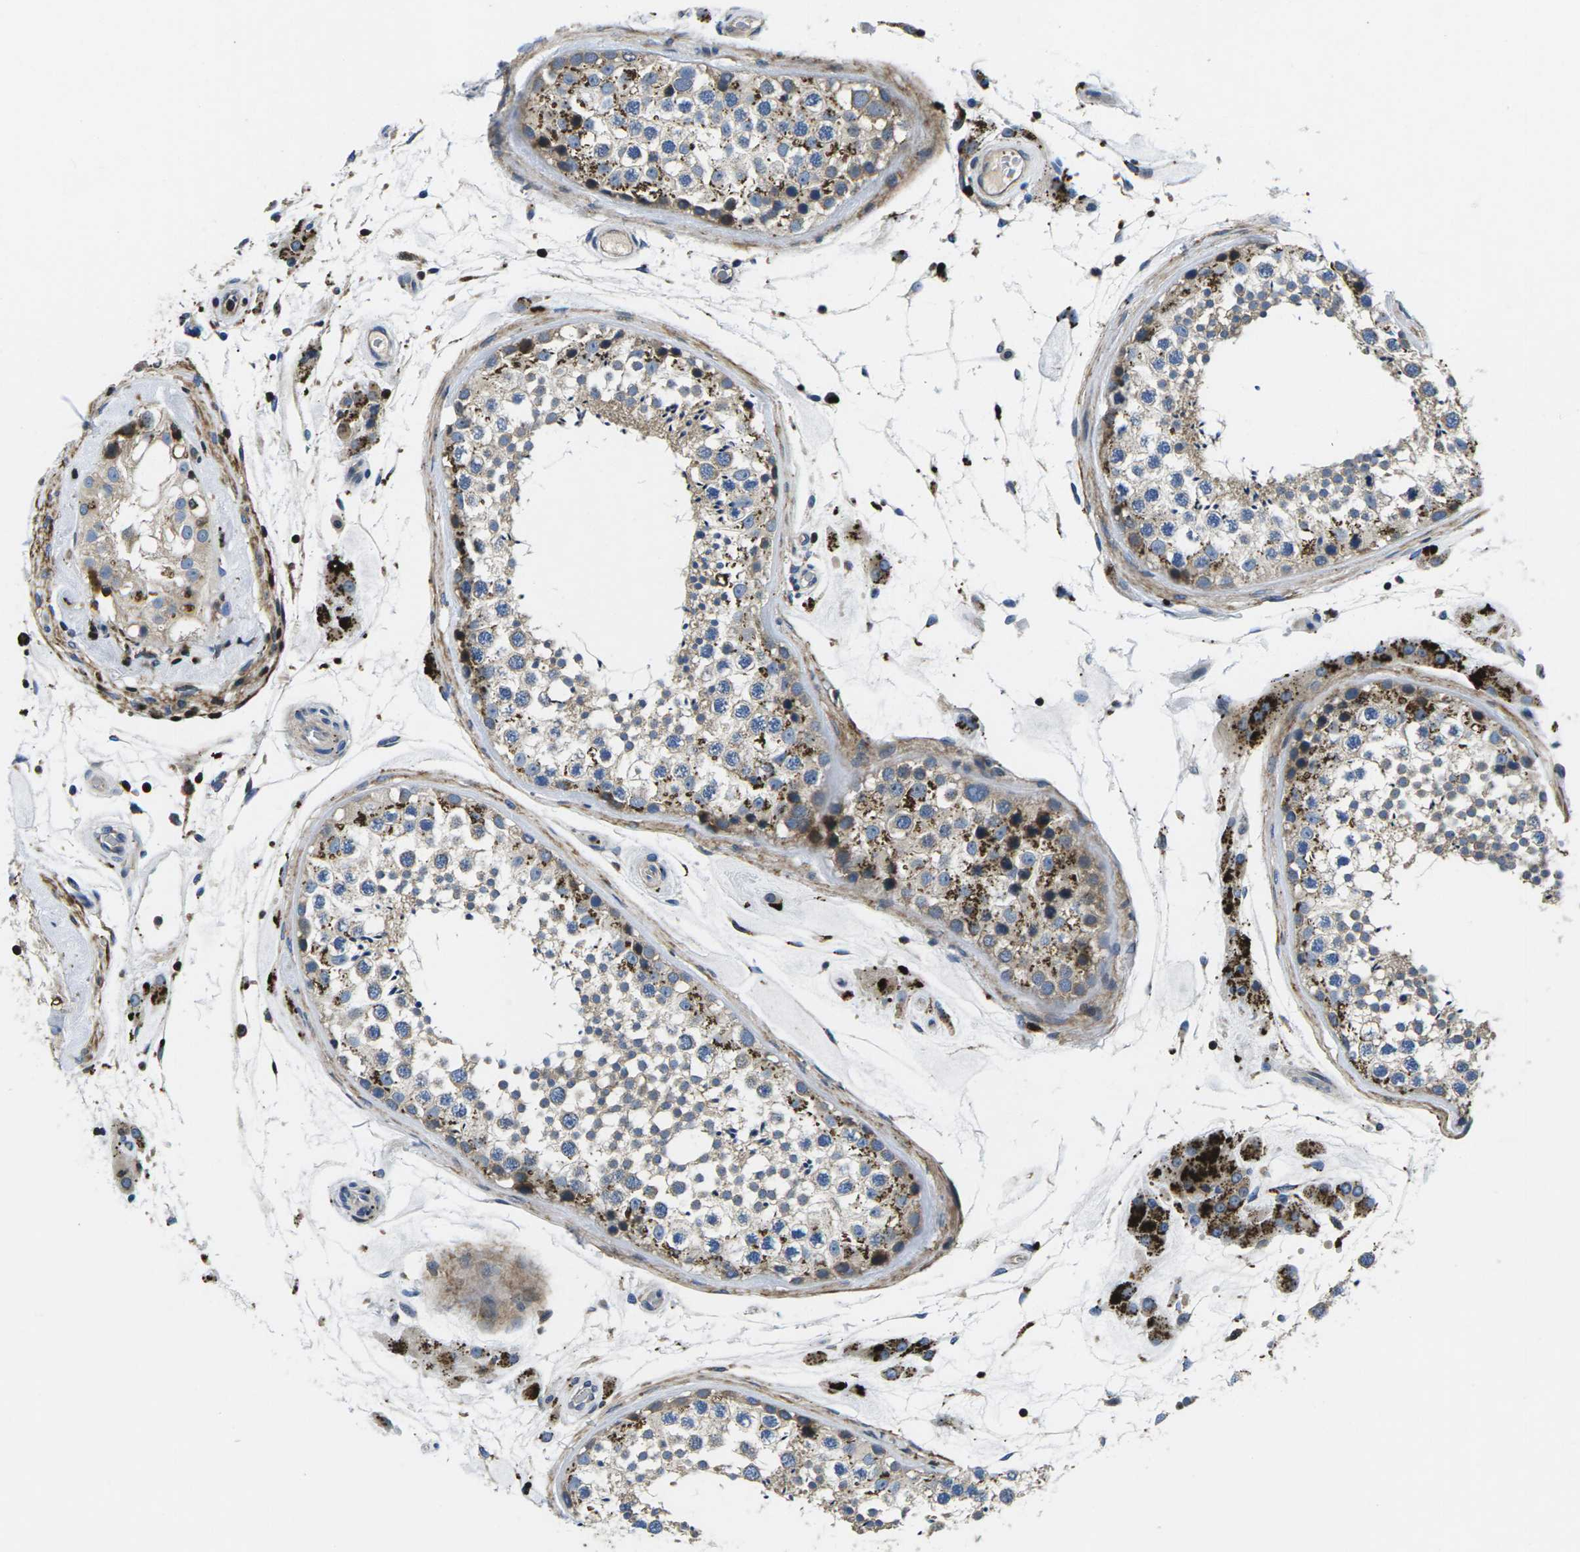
{"staining": {"intensity": "moderate", "quantity": "25%-75%", "location": "cytoplasmic/membranous"}, "tissue": "testis", "cell_type": "Cells in seminiferous ducts", "image_type": "normal", "snomed": [{"axis": "morphology", "description": "Normal tissue, NOS"}, {"axis": "topography", "description": "Testis"}], "caption": "Immunohistochemical staining of benign testis shows moderate cytoplasmic/membranous protein staining in approximately 25%-75% of cells in seminiferous ducts. (DAB (3,3'-diaminobenzidine) IHC, brown staining for protein, blue staining for nuclei).", "gene": "PLCE1", "patient": {"sex": "male", "age": 46}}